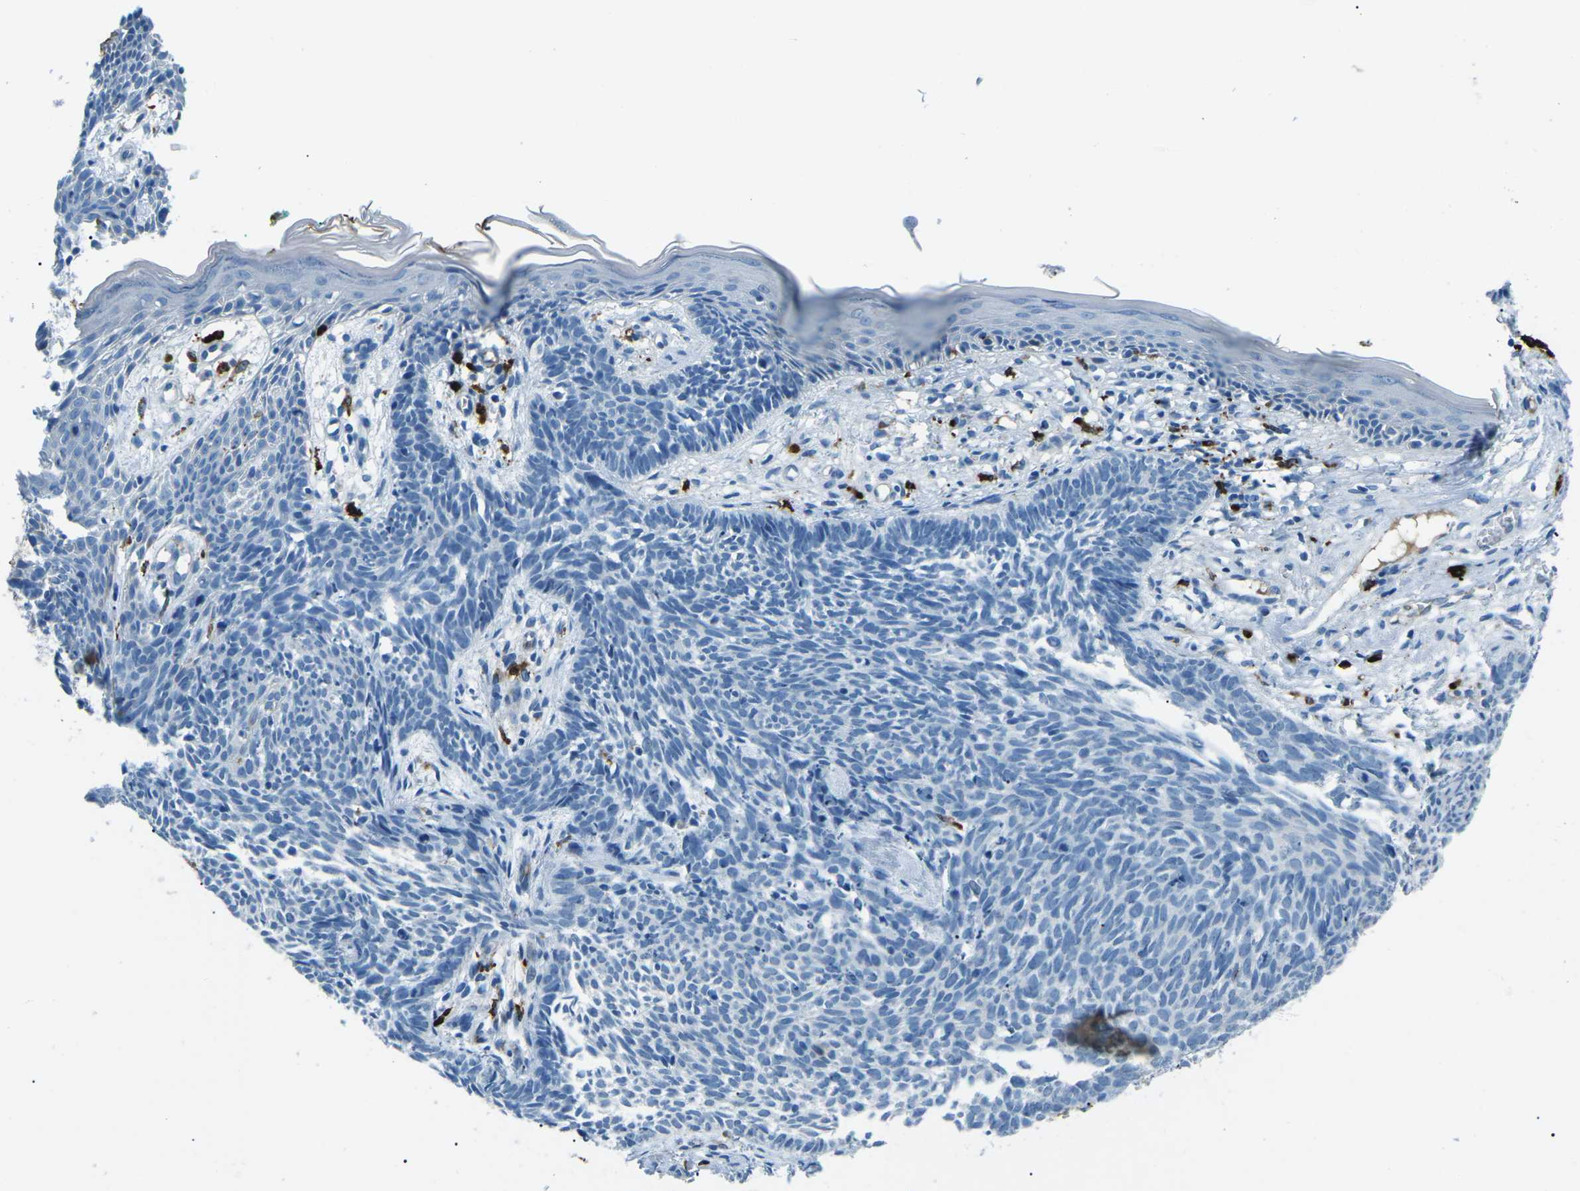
{"staining": {"intensity": "negative", "quantity": "none", "location": "none"}, "tissue": "skin cancer", "cell_type": "Tumor cells", "image_type": "cancer", "snomed": [{"axis": "morphology", "description": "Basal cell carcinoma"}, {"axis": "topography", "description": "Skin"}], "caption": "The photomicrograph displays no staining of tumor cells in basal cell carcinoma (skin).", "gene": "FCN1", "patient": {"sex": "male", "age": 60}}